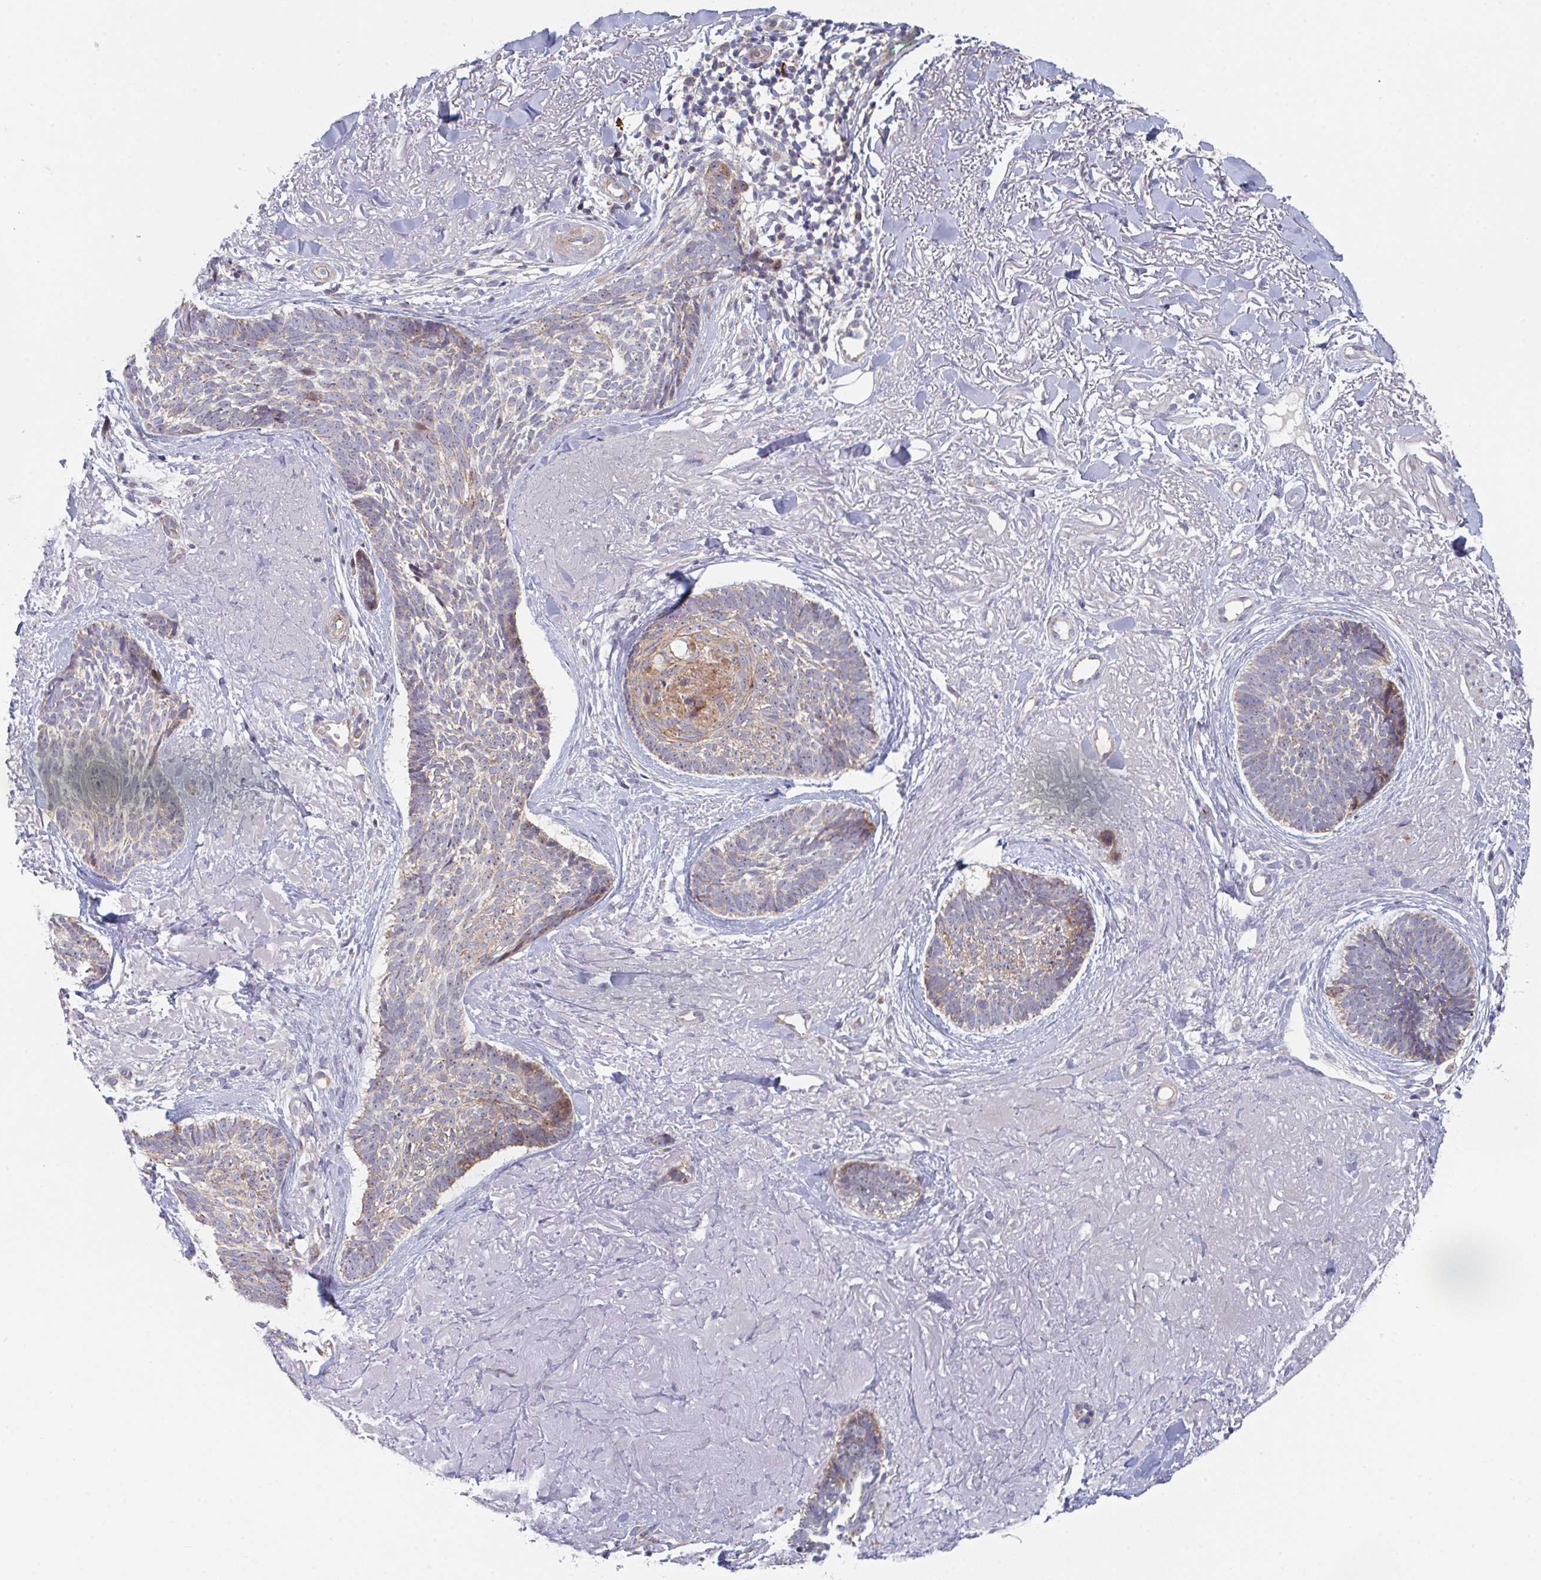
{"staining": {"intensity": "moderate", "quantity": "25%-75%", "location": "cytoplasmic/membranous,nuclear"}, "tissue": "skin cancer", "cell_type": "Tumor cells", "image_type": "cancer", "snomed": [{"axis": "morphology", "description": "Basal cell carcinoma"}, {"axis": "topography", "description": "Skin"}, {"axis": "topography", "description": "Skin of face"}, {"axis": "topography", "description": "Skin of nose"}], "caption": "The micrograph displays immunohistochemical staining of skin cancer. There is moderate cytoplasmic/membranous and nuclear staining is seen in approximately 25%-75% of tumor cells. (IHC, brightfield microscopy, high magnification).", "gene": "ZNF644", "patient": {"sex": "female", "age": 86}}